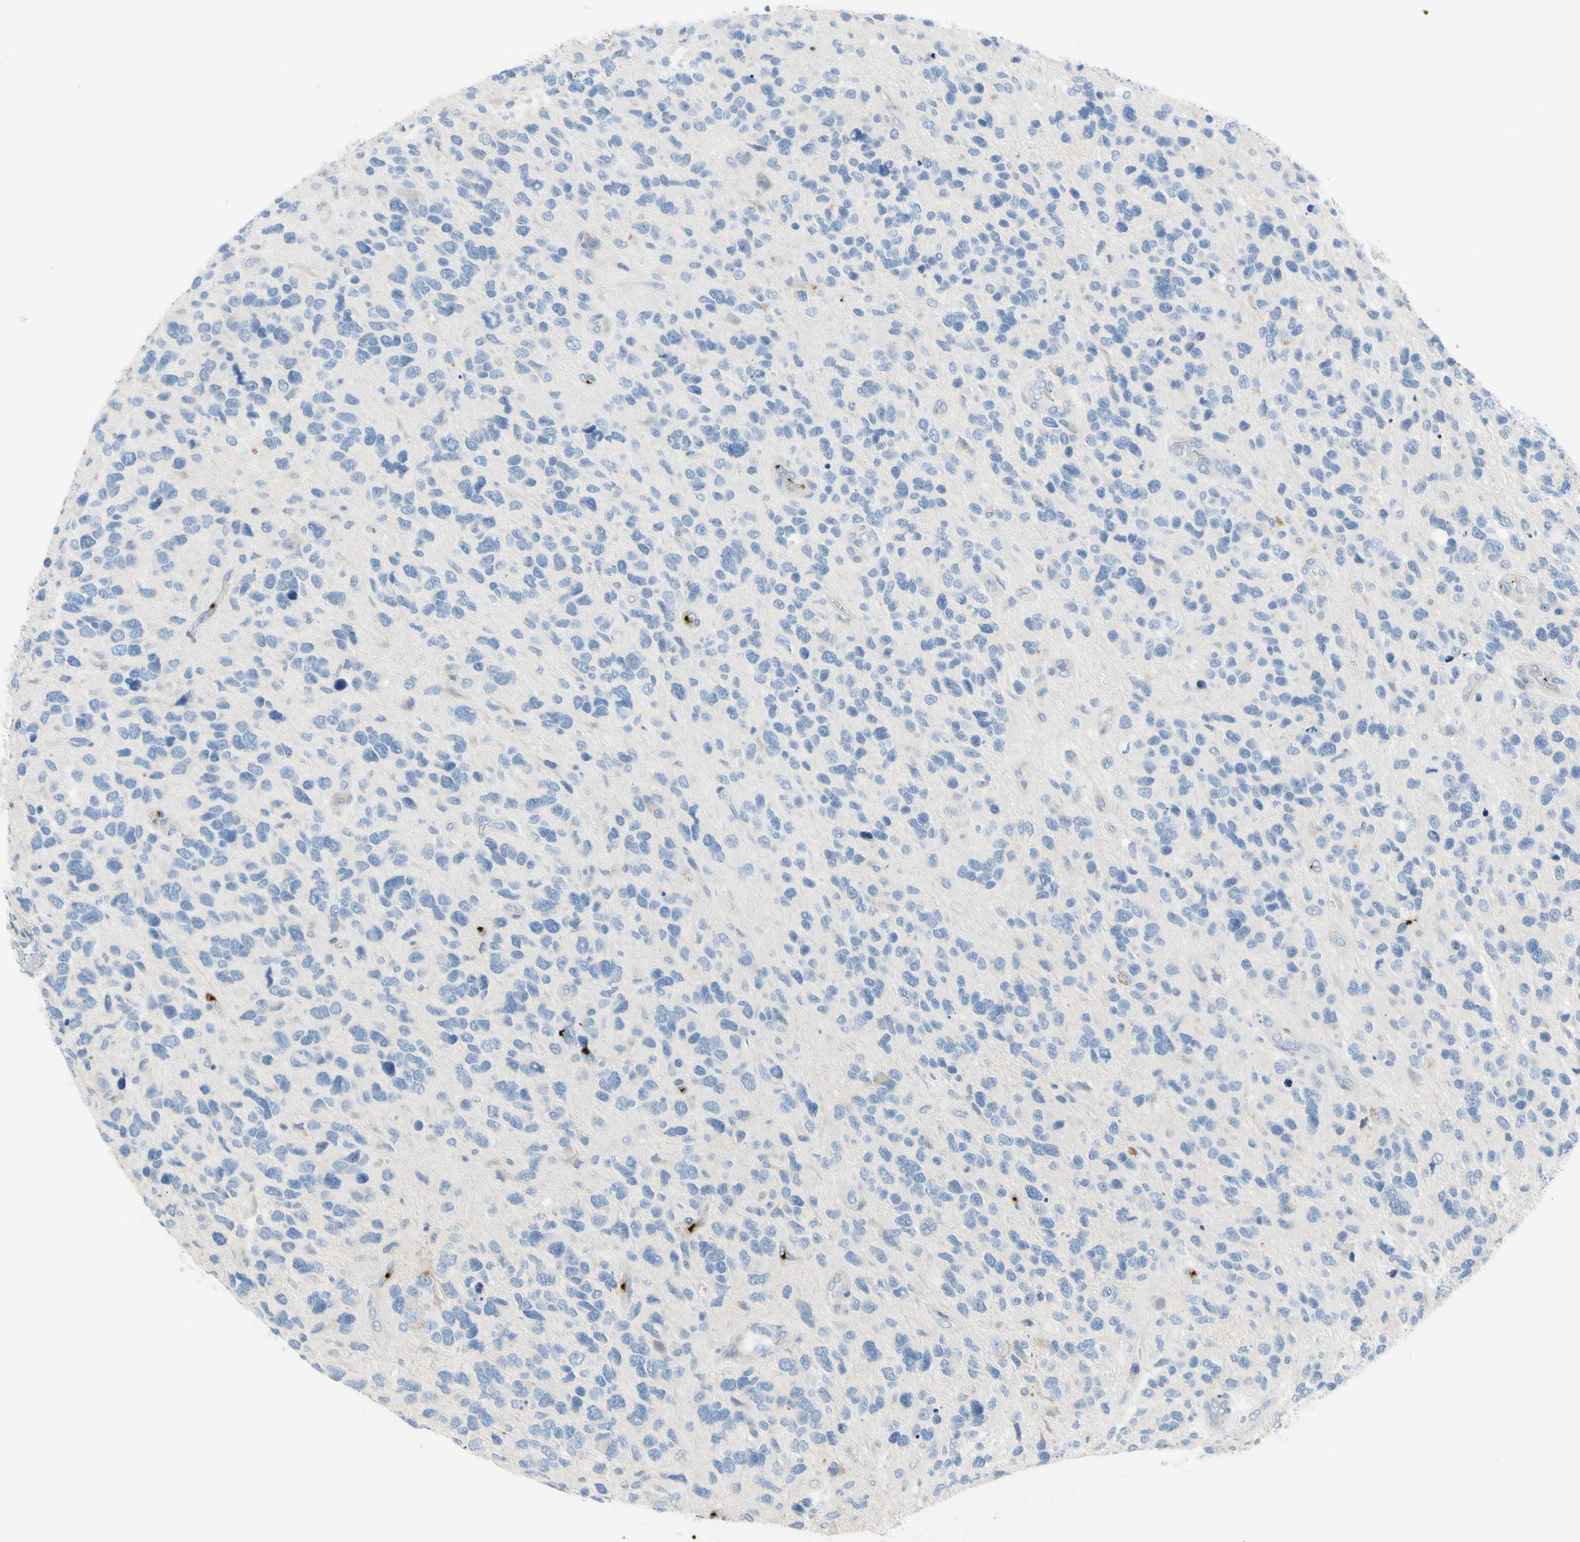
{"staining": {"intensity": "negative", "quantity": "none", "location": "none"}, "tissue": "glioma", "cell_type": "Tumor cells", "image_type": "cancer", "snomed": [{"axis": "morphology", "description": "Glioma, malignant, High grade"}, {"axis": "topography", "description": "Brain"}], "caption": "There is no significant staining in tumor cells of malignant glioma (high-grade). (DAB (3,3'-diaminobenzidine) immunohistochemistry (IHC) with hematoxylin counter stain).", "gene": "PPBP", "patient": {"sex": "female", "age": 58}}